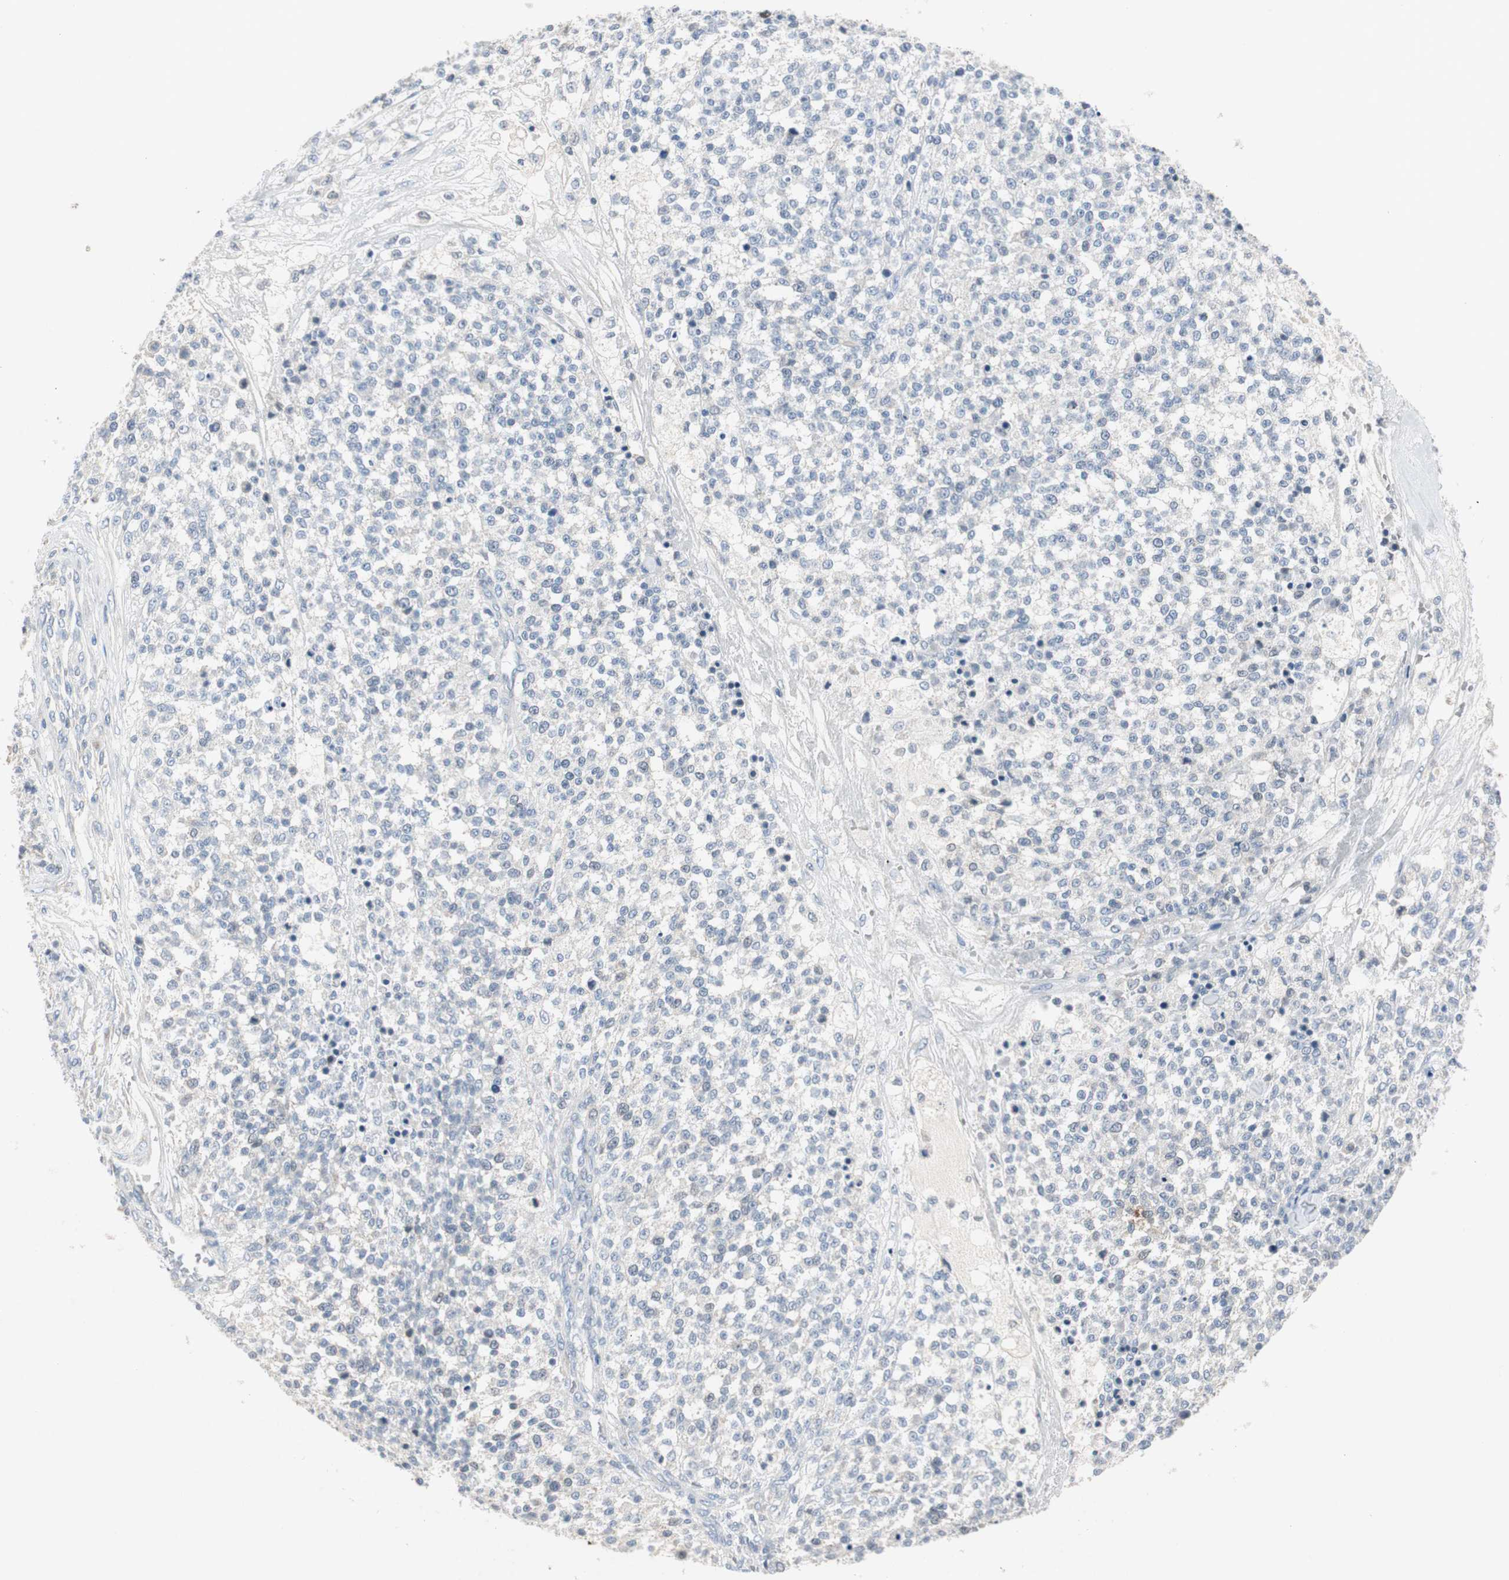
{"staining": {"intensity": "negative", "quantity": "none", "location": "none"}, "tissue": "testis cancer", "cell_type": "Tumor cells", "image_type": "cancer", "snomed": [{"axis": "morphology", "description": "Seminoma, NOS"}, {"axis": "topography", "description": "Testis"}], "caption": "A high-resolution histopathology image shows immunohistochemistry (IHC) staining of testis cancer (seminoma), which displays no significant positivity in tumor cells.", "gene": "TK1", "patient": {"sex": "male", "age": 59}}